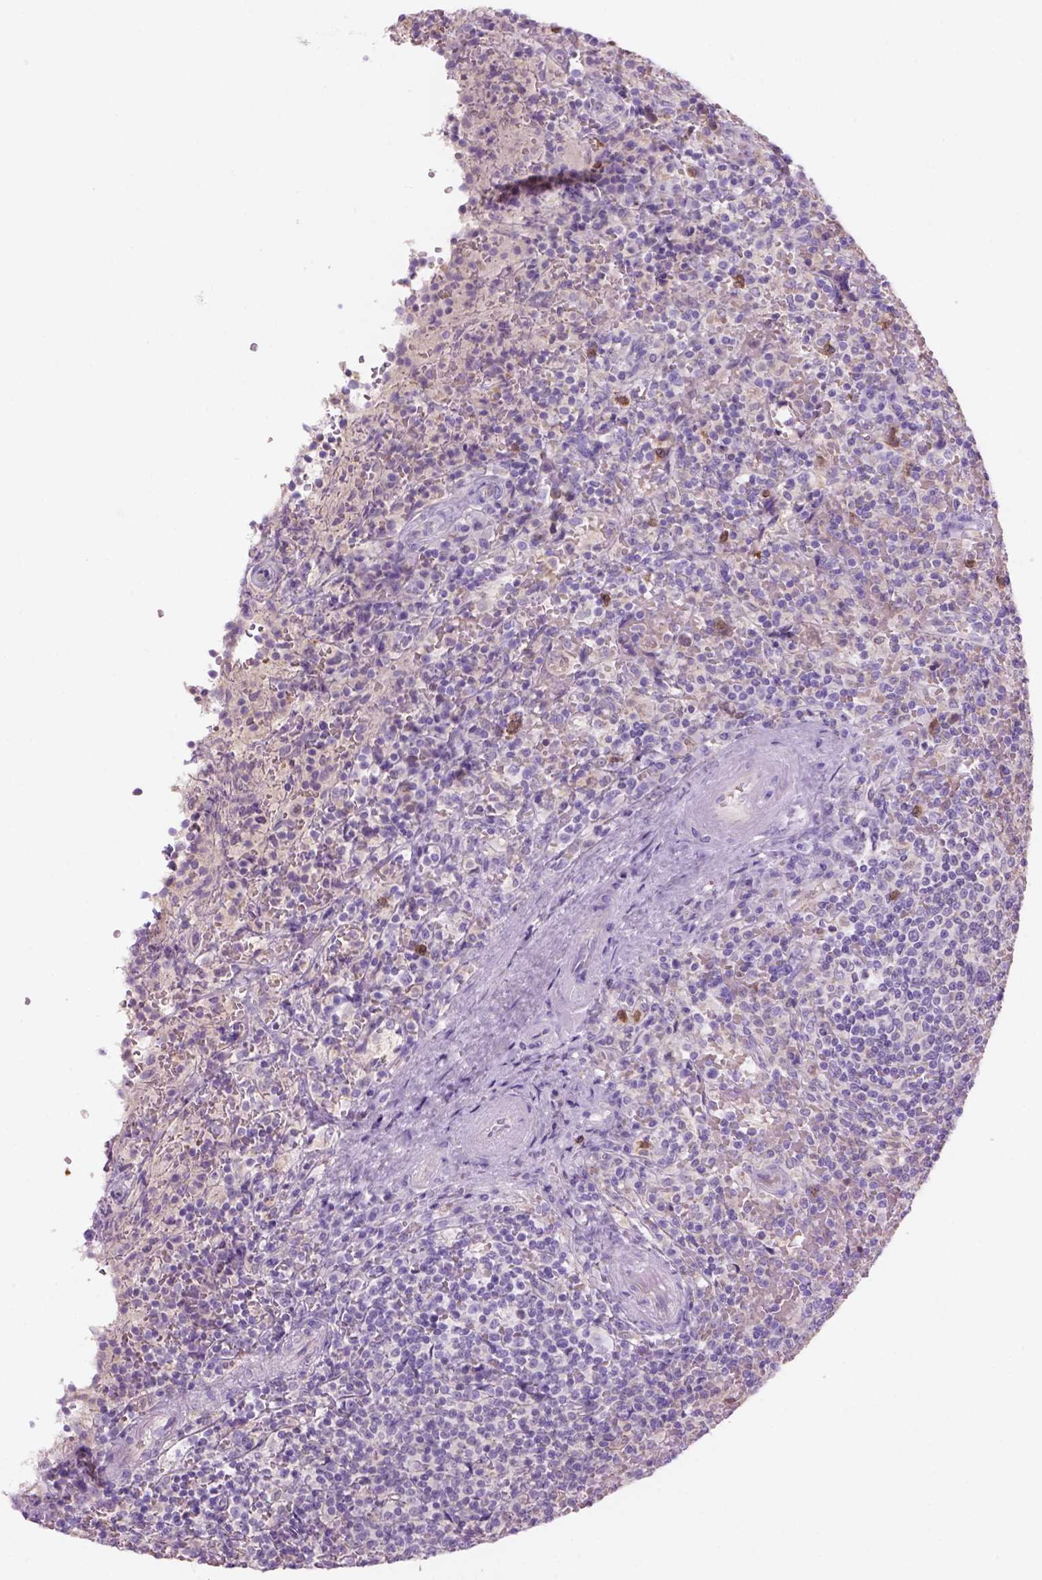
{"staining": {"intensity": "negative", "quantity": "none", "location": "none"}, "tissue": "lymphoma", "cell_type": "Tumor cells", "image_type": "cancer", "snomed": [{"axis": "morphology", "description": "Malignant lymphoma, non-Hodgkin's type, Low grade"}, {"axis": "topography", "description": "Spleen"}], "caption": "DAB immunohistochemical staining of human lymphoma reveals no significant staining in tumor cells.", "gene": "CD84", "patient": {"sex": "male", "age": 62}}